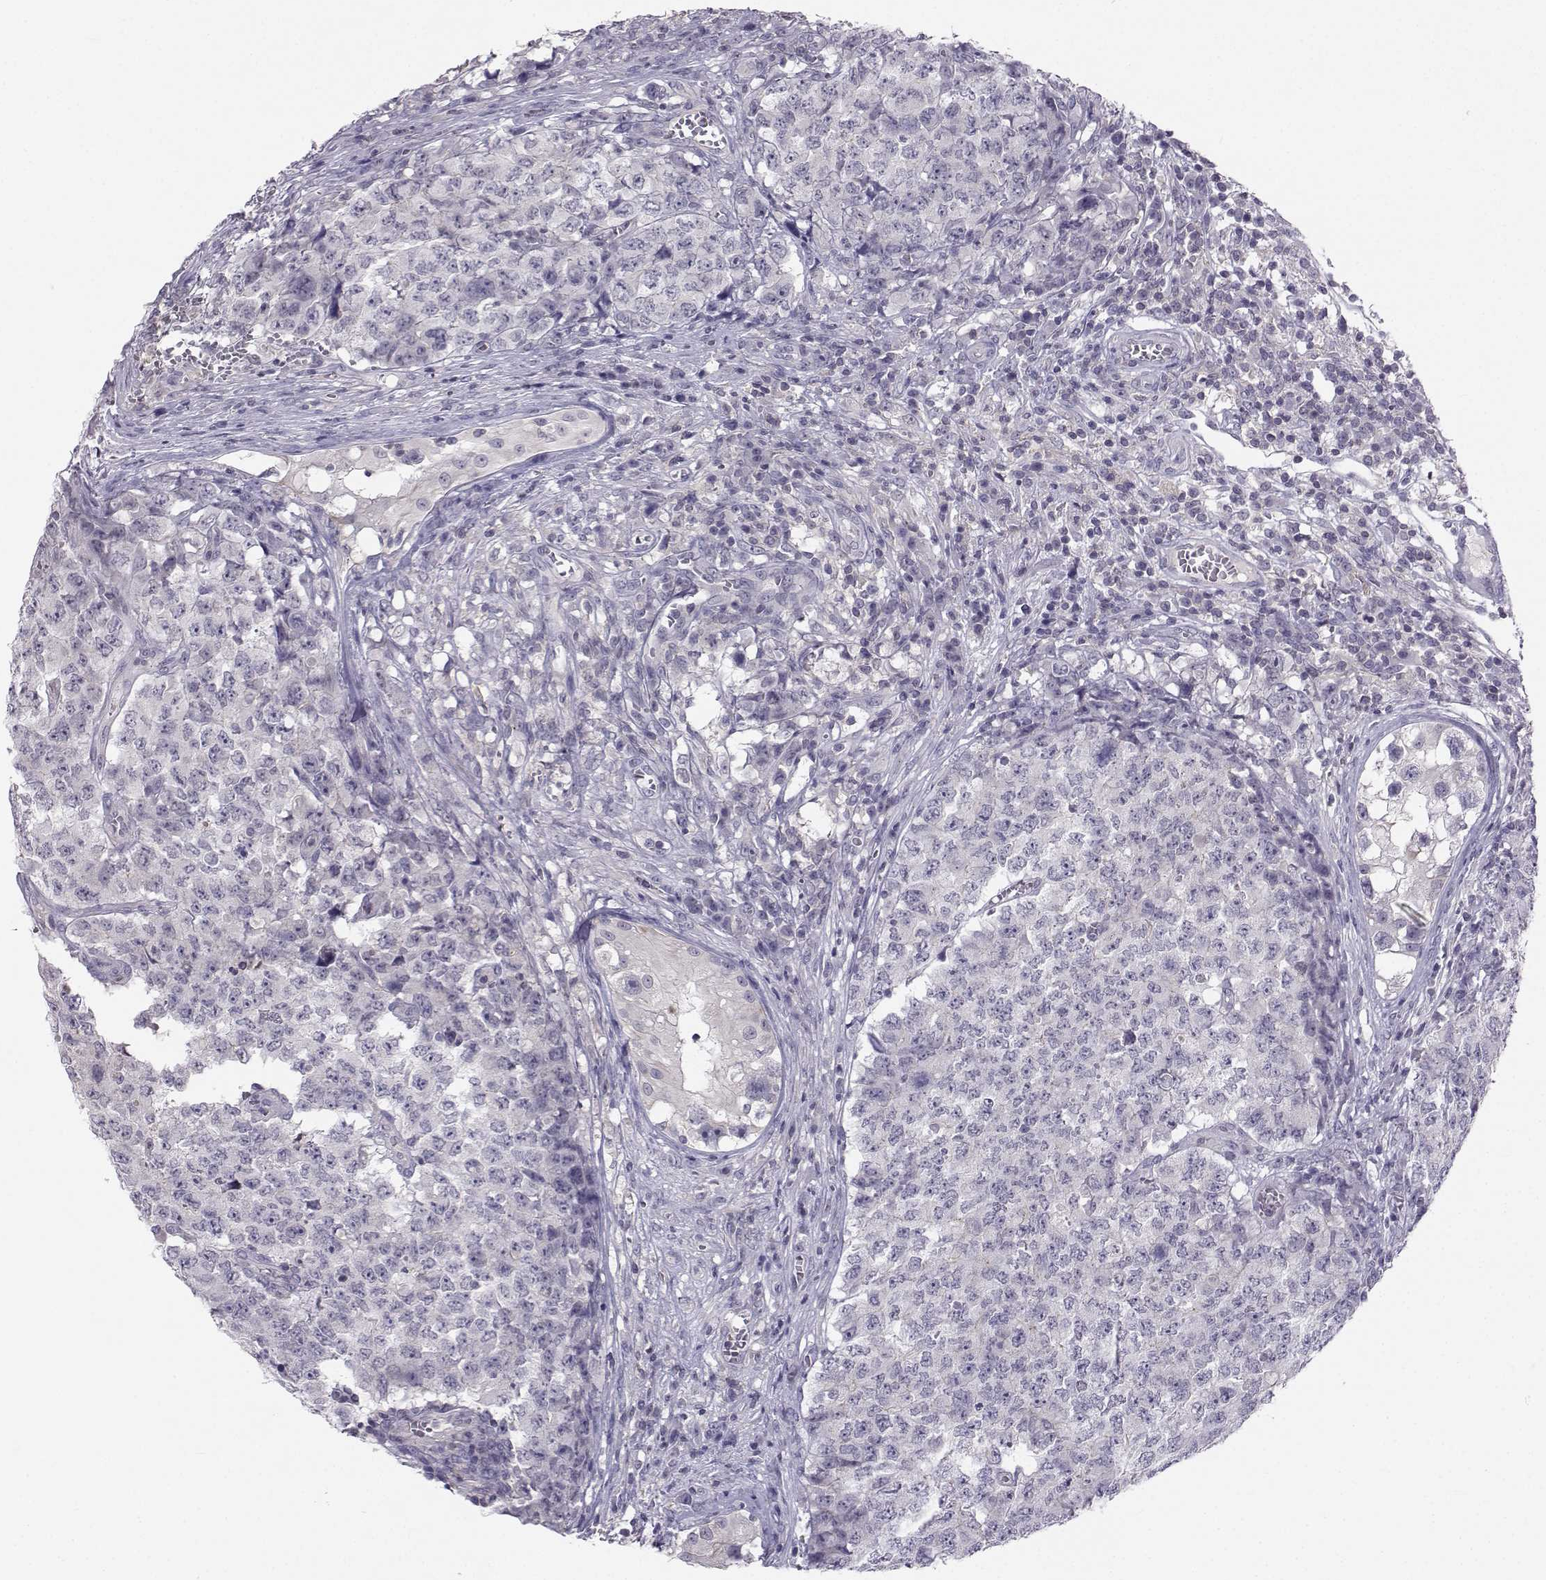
{"staining": {"intensity": "negative", "quantity": "none", "location": "none"}, "tissue": "testis cancer", "cell_type": "Tumor cells", "image_type": "cancer", "snomed": [{"axis": "morphology", "description": "Carcinoma, Embryonal, NOS"}, {"axis": "topography", "description": "Testis"}], "caption": "Tumor cells are negative for brown protein staining in testis cancer.", "gene": "MROH7", "patient": {"sex": "male", "age": 23}}